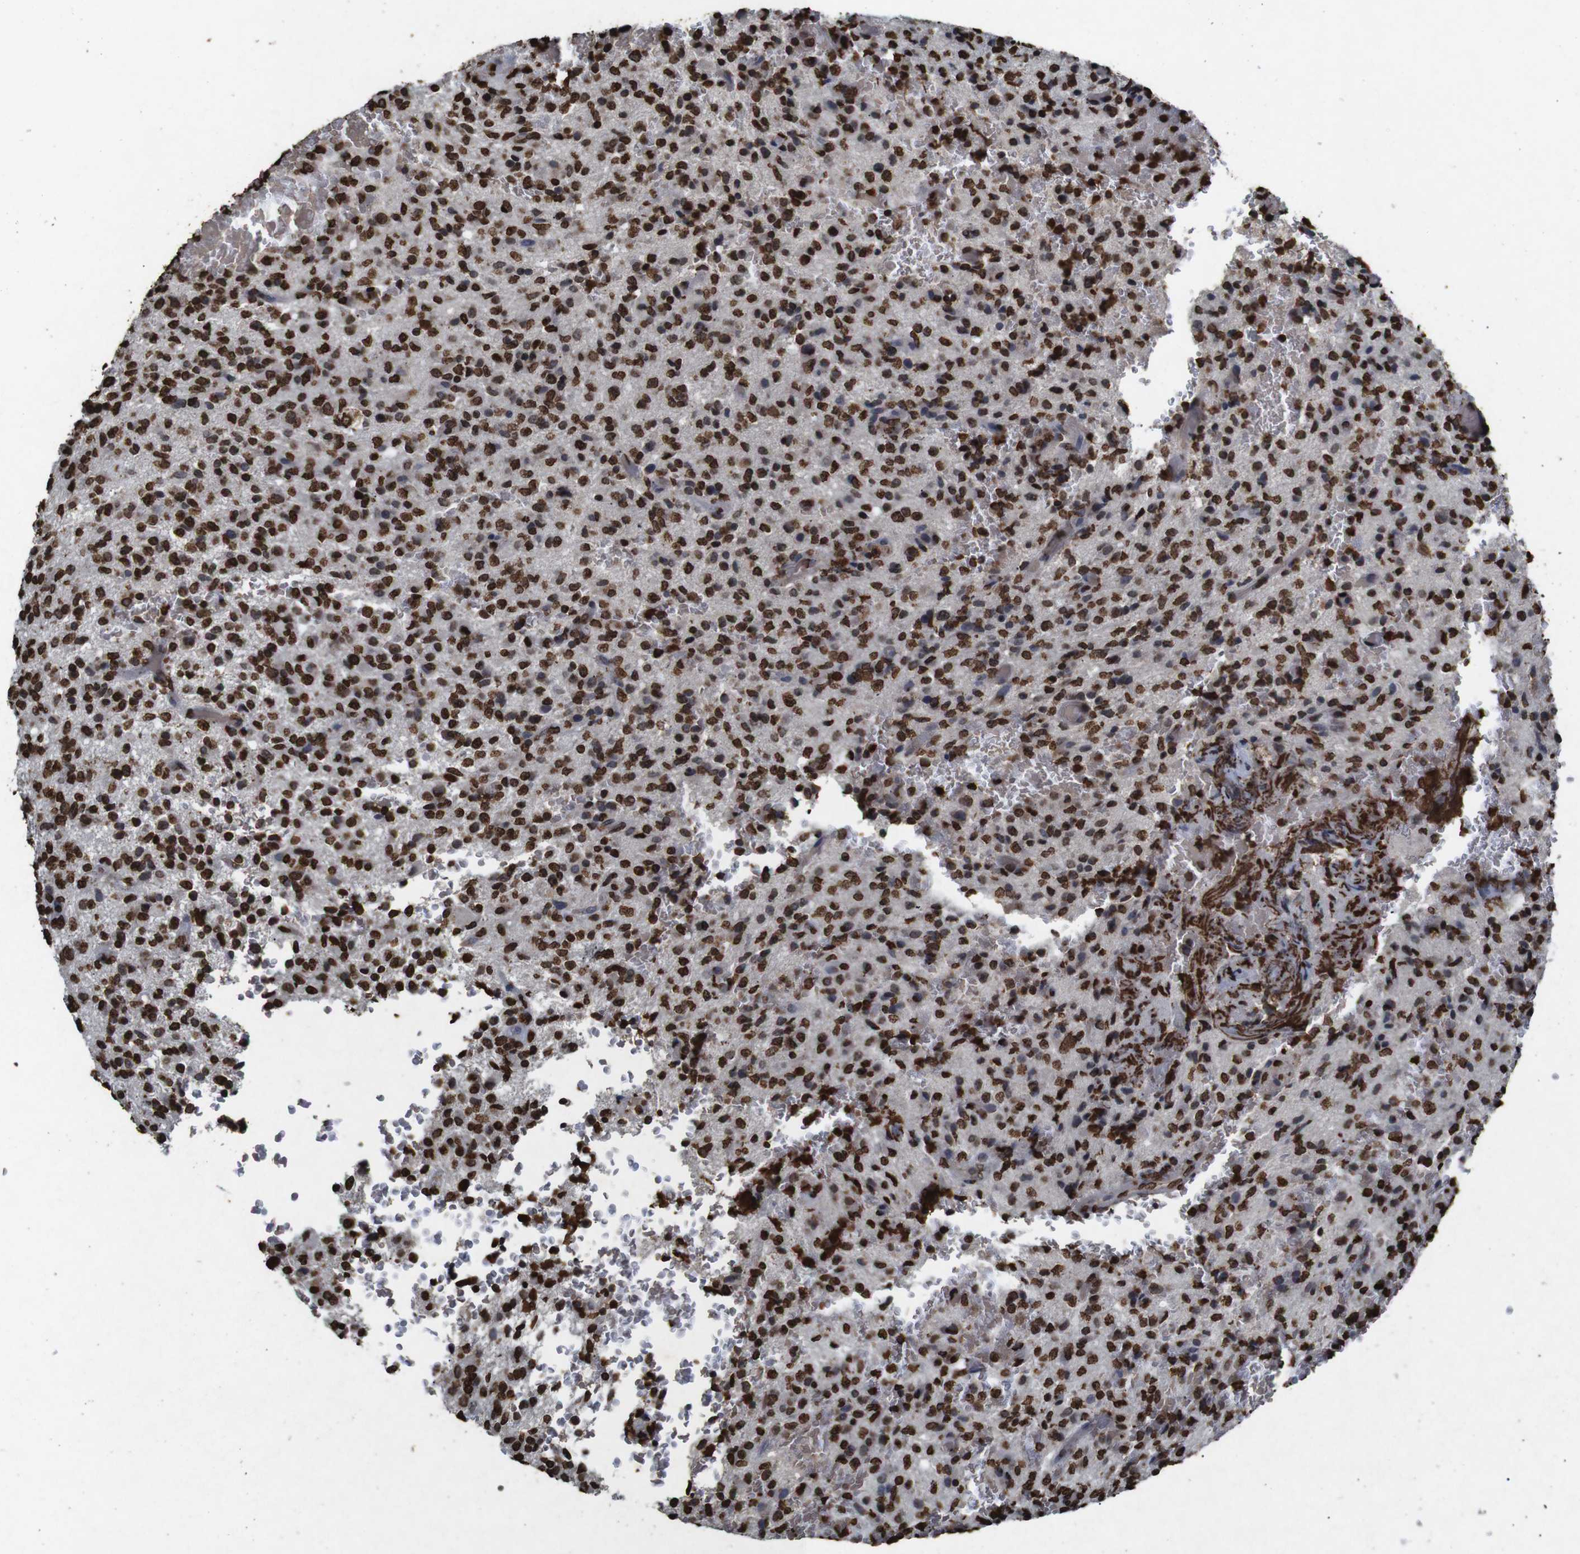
{"staining": {"intensity": "strong", "quantity": ">75%", "location": "nuclear"}, "tissue": "glioma", "cell_type": "Tumor cells", "image_type": "cancer", "snomed": [{"axis": "morphology", "description": "Glioma, malignant, High grade"}, {"axis": "topography", "description": "Brain"}], "caption": "Malignant glioma (high-grade) stained for a protein reveals strong nuclear positivity in tumor cells.", "gene": "MDM2", "patient": {"sex": "male", "age": 71}}